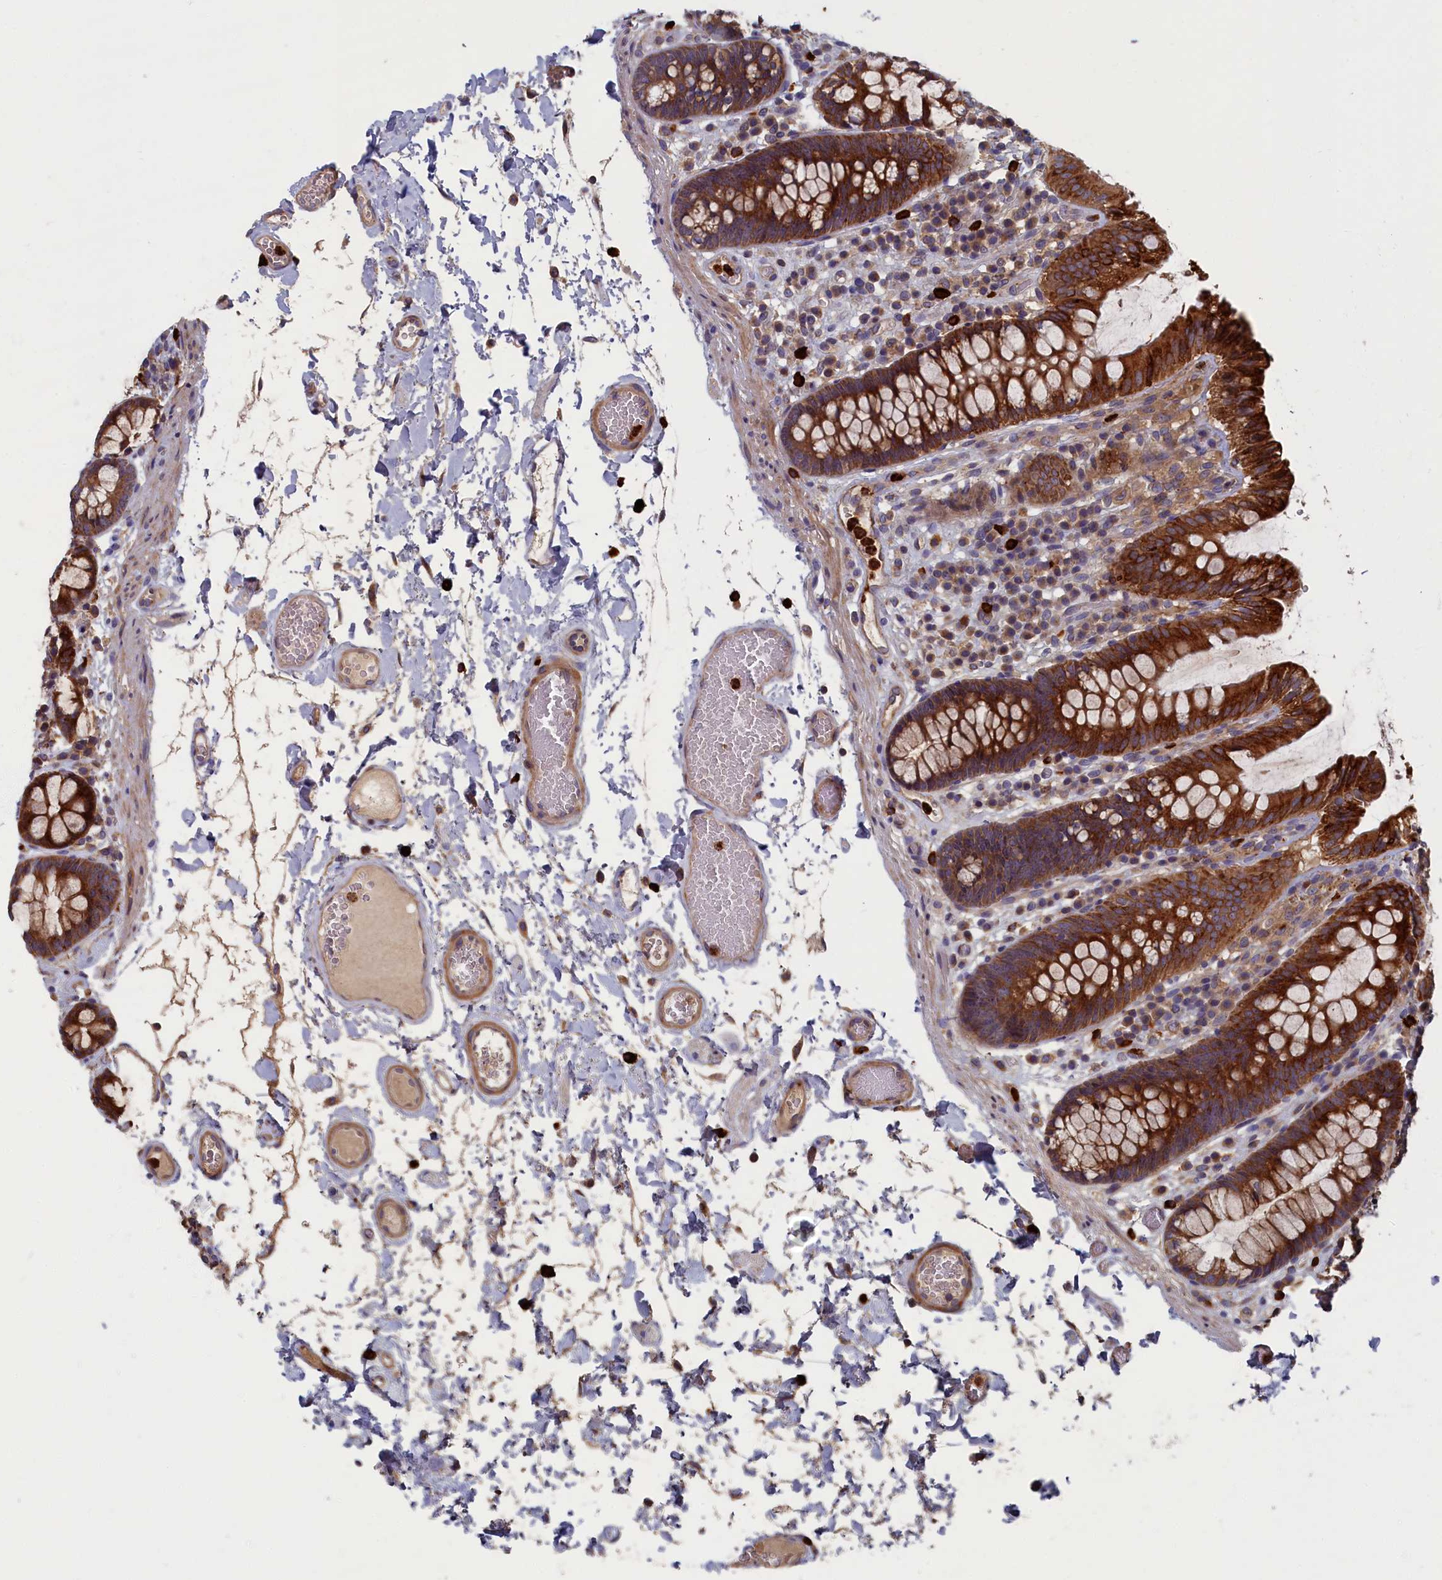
{"staining": {"intensity": "weak", "quantity": ">75%", "location": "cytoplasmic/membranous"}, "tissue": "colon", "cell_type": "Endothelial cells", "image_type": "normal", "snomed": [{"axis": "morphology", "description": "Normal tissue, NOS"}, {"axis": "topography", "description": "Colon"}], "caption": "Normal colon was stained to show a protein in brown. There is low levels of weak cytoplasmic/membranous staining in about >75% of endothelial cells.", "gene": "TNK2", "patient": {"sex": "male", "age": 84}}